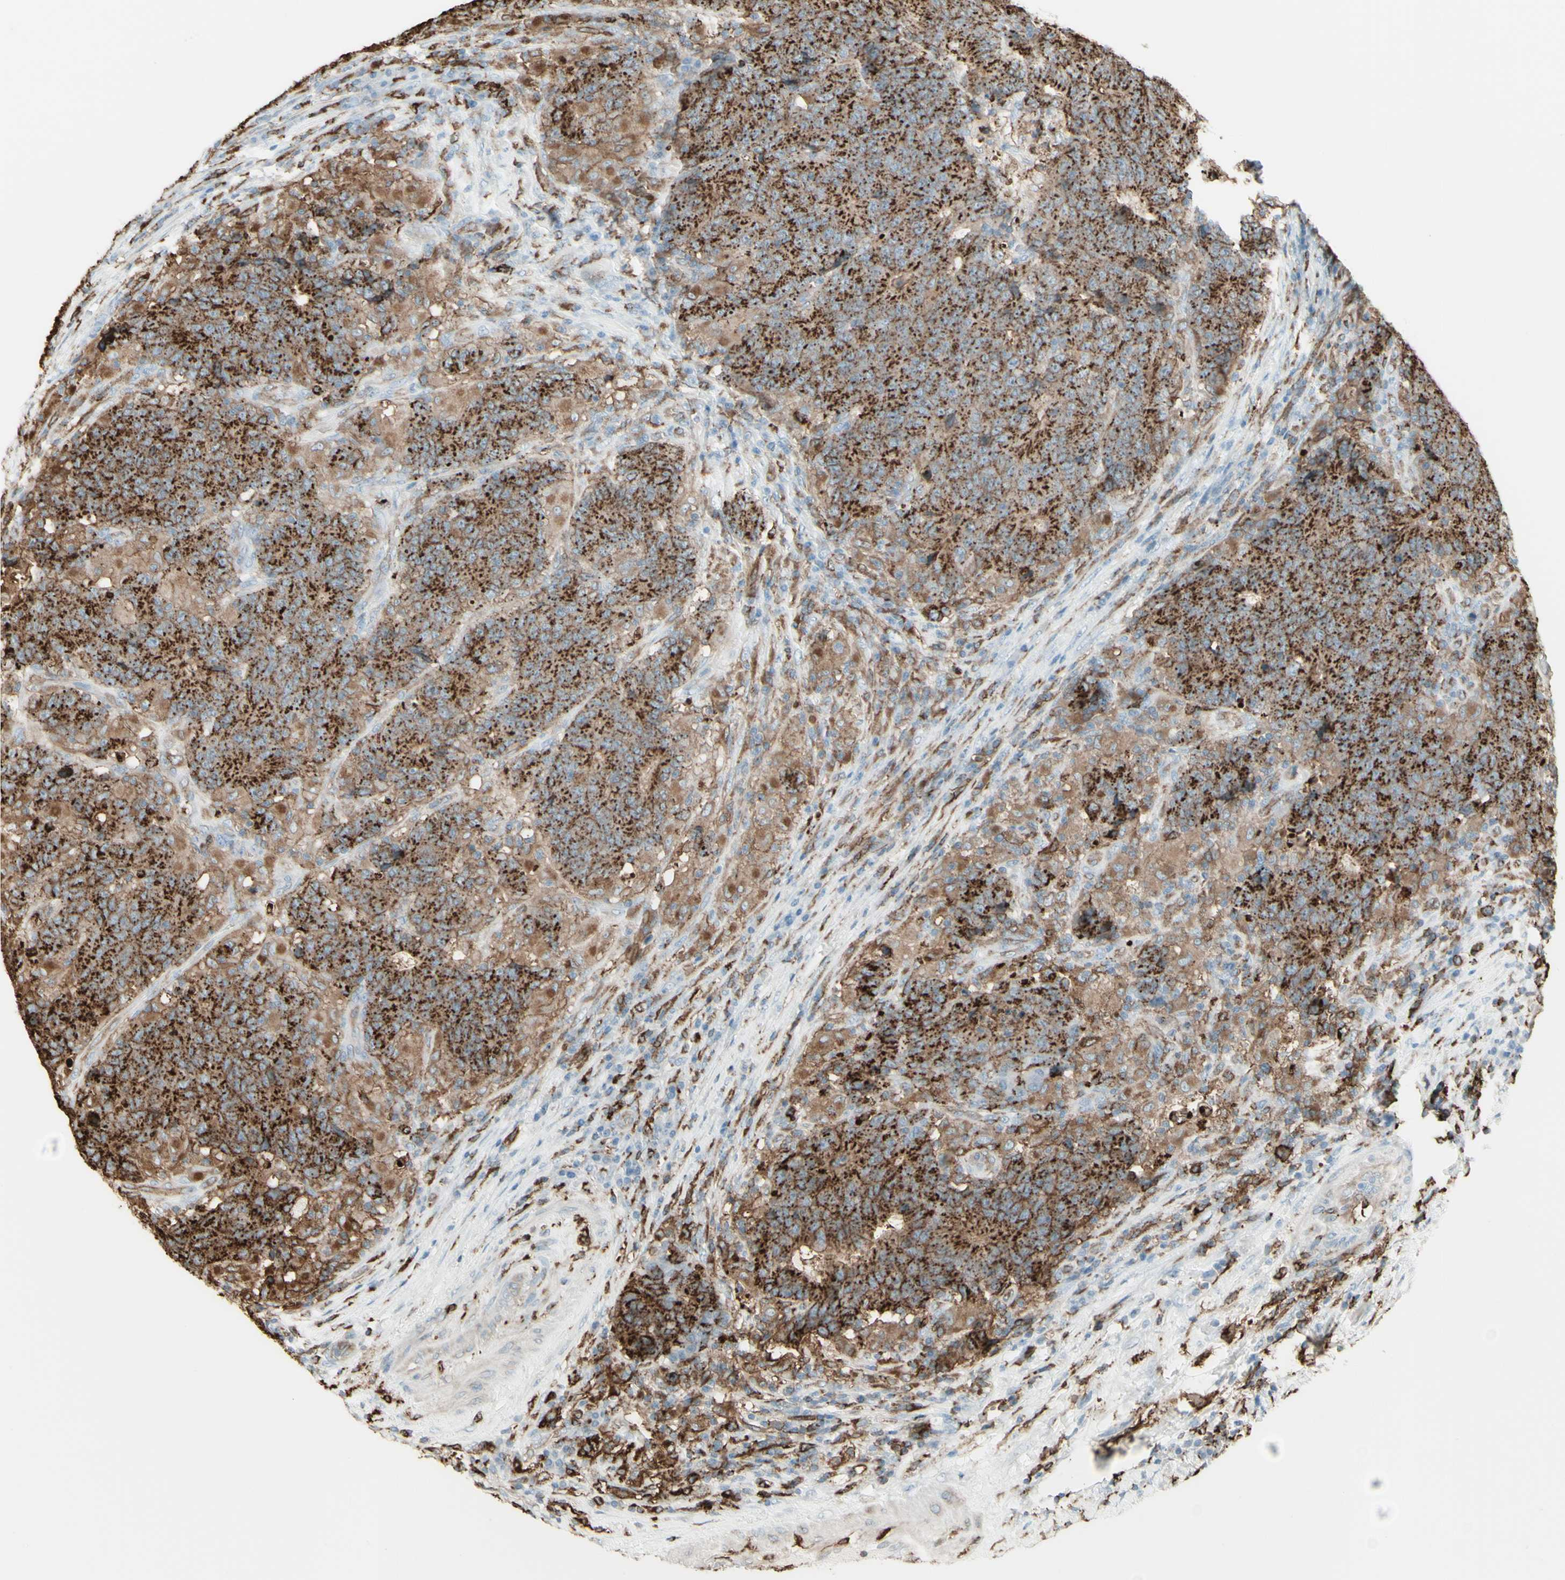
{"staining": {"intensity": "moderate", "quantity": ">75%", "location": "cytoplasmic/membranous"}, "tissue": "colorectal cancer", "cell_type": "Tumor cells", "image_type": "cancer", "snomed": [{"axis": "morphology", "description": "Normal tissue, NOS"}, {"axis": "morphology", "description": "Adenocarcinoma, NOS"}, {"axis": "topography", "description": "Colon"}], "caption": "DAB (3,3'-diaminobenzidine) immunohistochemical staining of adenocarcinoma (colorectal) reveals moderate cytoplasmic/membranous protein staining in approximately >75% of tumor cells. The staining was performed using DAB (3,3'-diaminobenzidine) to visualize the protein expression in brown, while the nuclei were stained in blue with hematoxylin (Magnification: 20x).", "gene": "HLA-DPB1", "patient": {"sex": "female", "age": 75}}